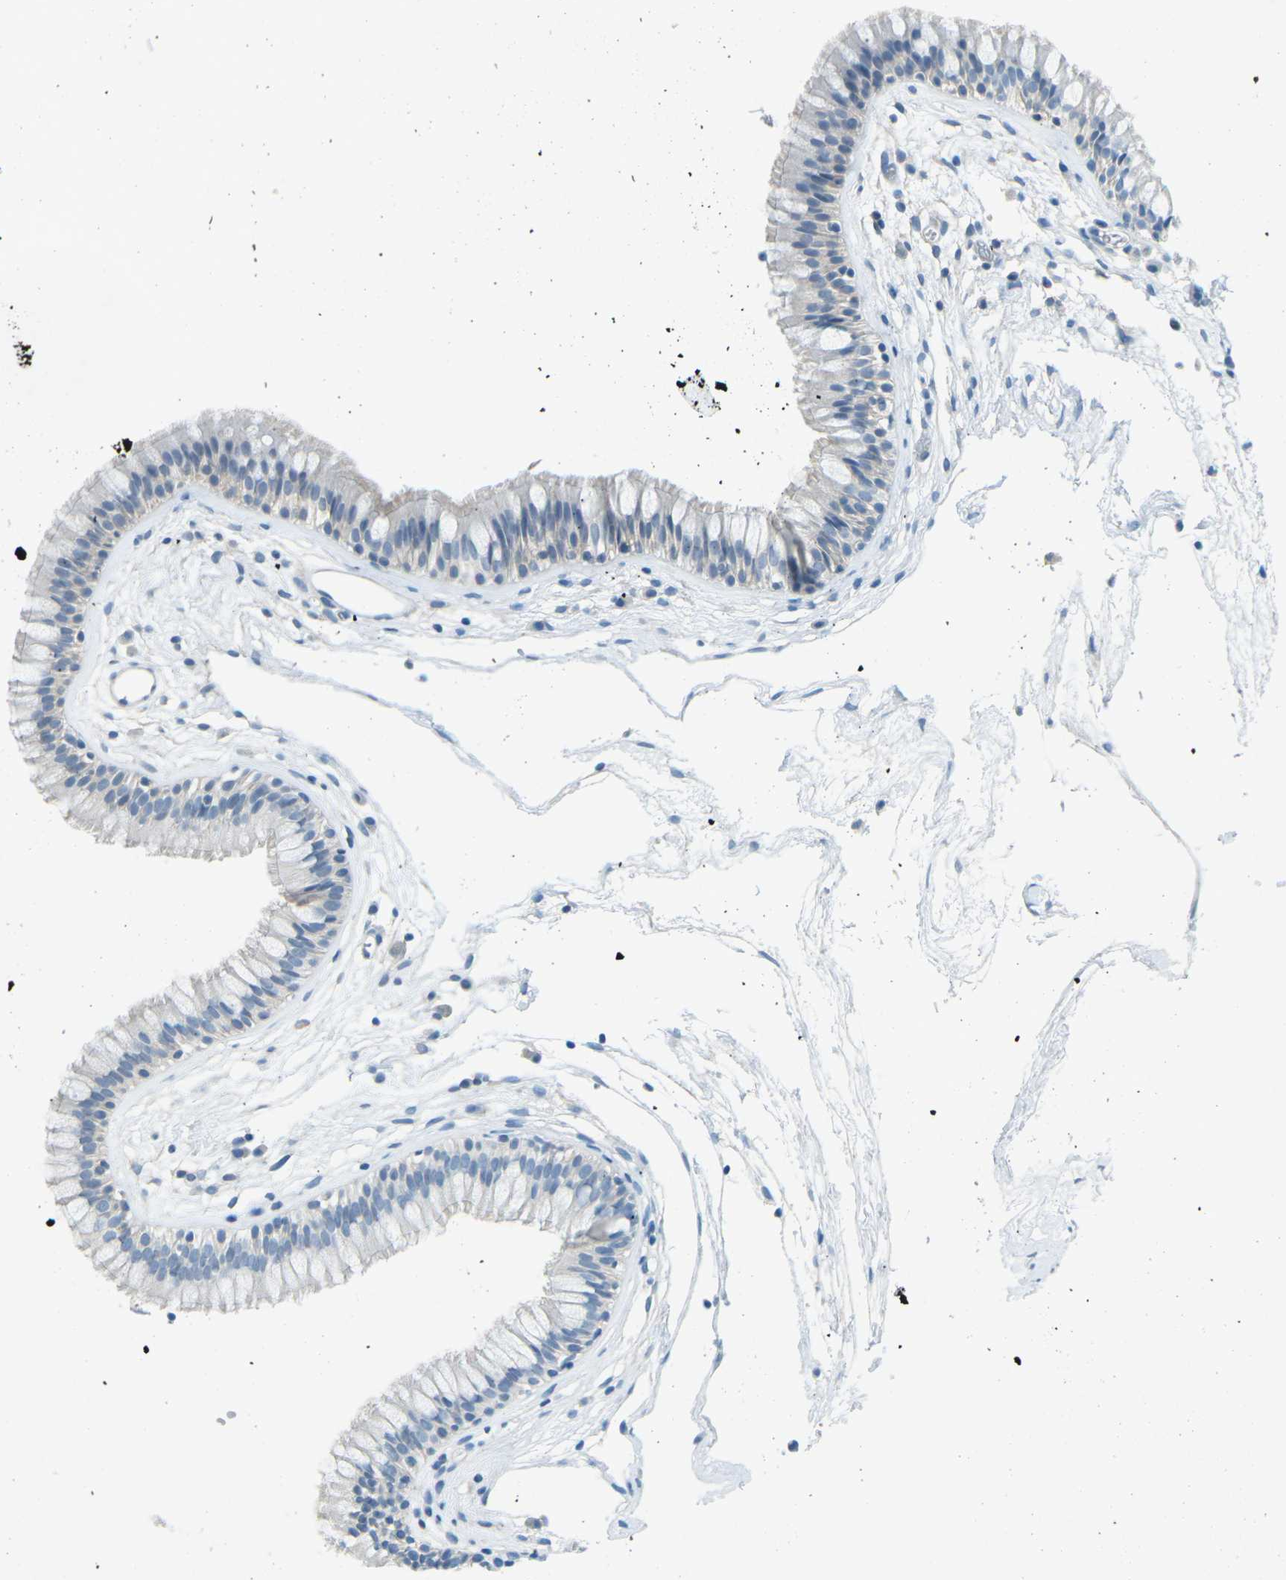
{"staining": {"intensity": "weak", "quantity": "<25%", "location": "cytoplasmic/membranous"}, "tissue": "nasopharynx", "cell_type": "Respiratory epithelial cells", "image_type": "normal", "snomed": [{"axis": "morphology", "description": "Normal tissue, NOS"}, {"axis": "morphology", "description": "Inflammation, NOS"}, {"axis": "topography", "description": "Nasopharynx"}], "caption": "An immunohistochemistry photomicrograph of normal nasopharynx is shown. There is no staining in respiratory epithelial cells of nasopharynx.", "gene": "CD47", "patient": {"sex": "male", "age": 48}}